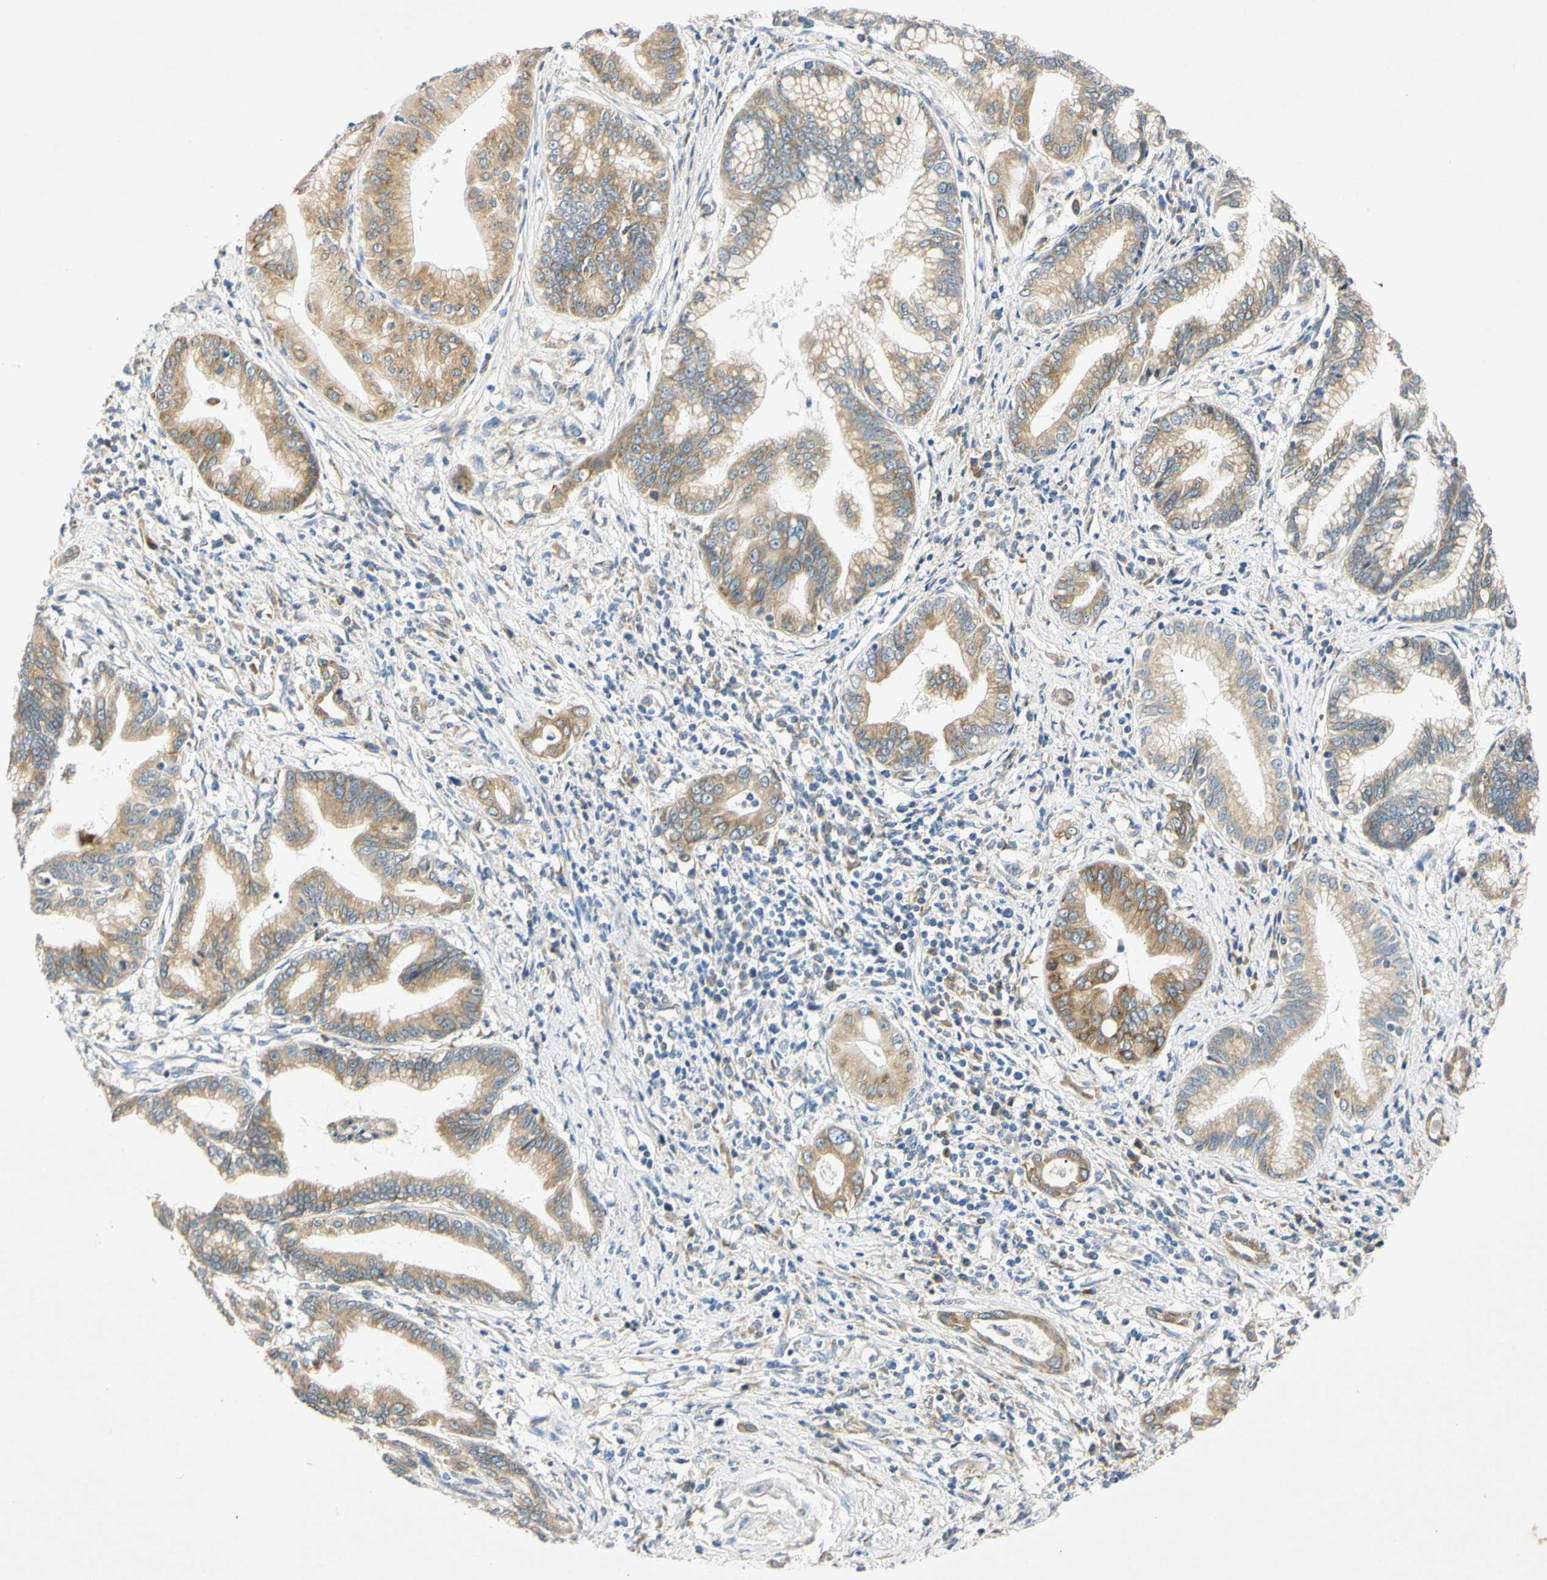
{"staining": {"intensity": "weak", "quantity": ">75%", "location": "cytoplasmic/membranous"}, "tissue": "pancreatic cancer", "cell_type": "Tumor cells", "image_type": "cancer", "snomed": [{"axis": "morphology", "description": "Adenocarcinoma, NOS"}, {"axis": "topography", "description": "Pancreas"}], "caption": "DAB (3,3'-diaminobenzidine) immunohistochemical staining of adenocarcinoma (pancreatic) shows weak cytoplasmic/membranous protein expression in approximately >75% of tumor cells.", "gene": "DNAJB12", "patient": {"sex": "female", "age": 64}}